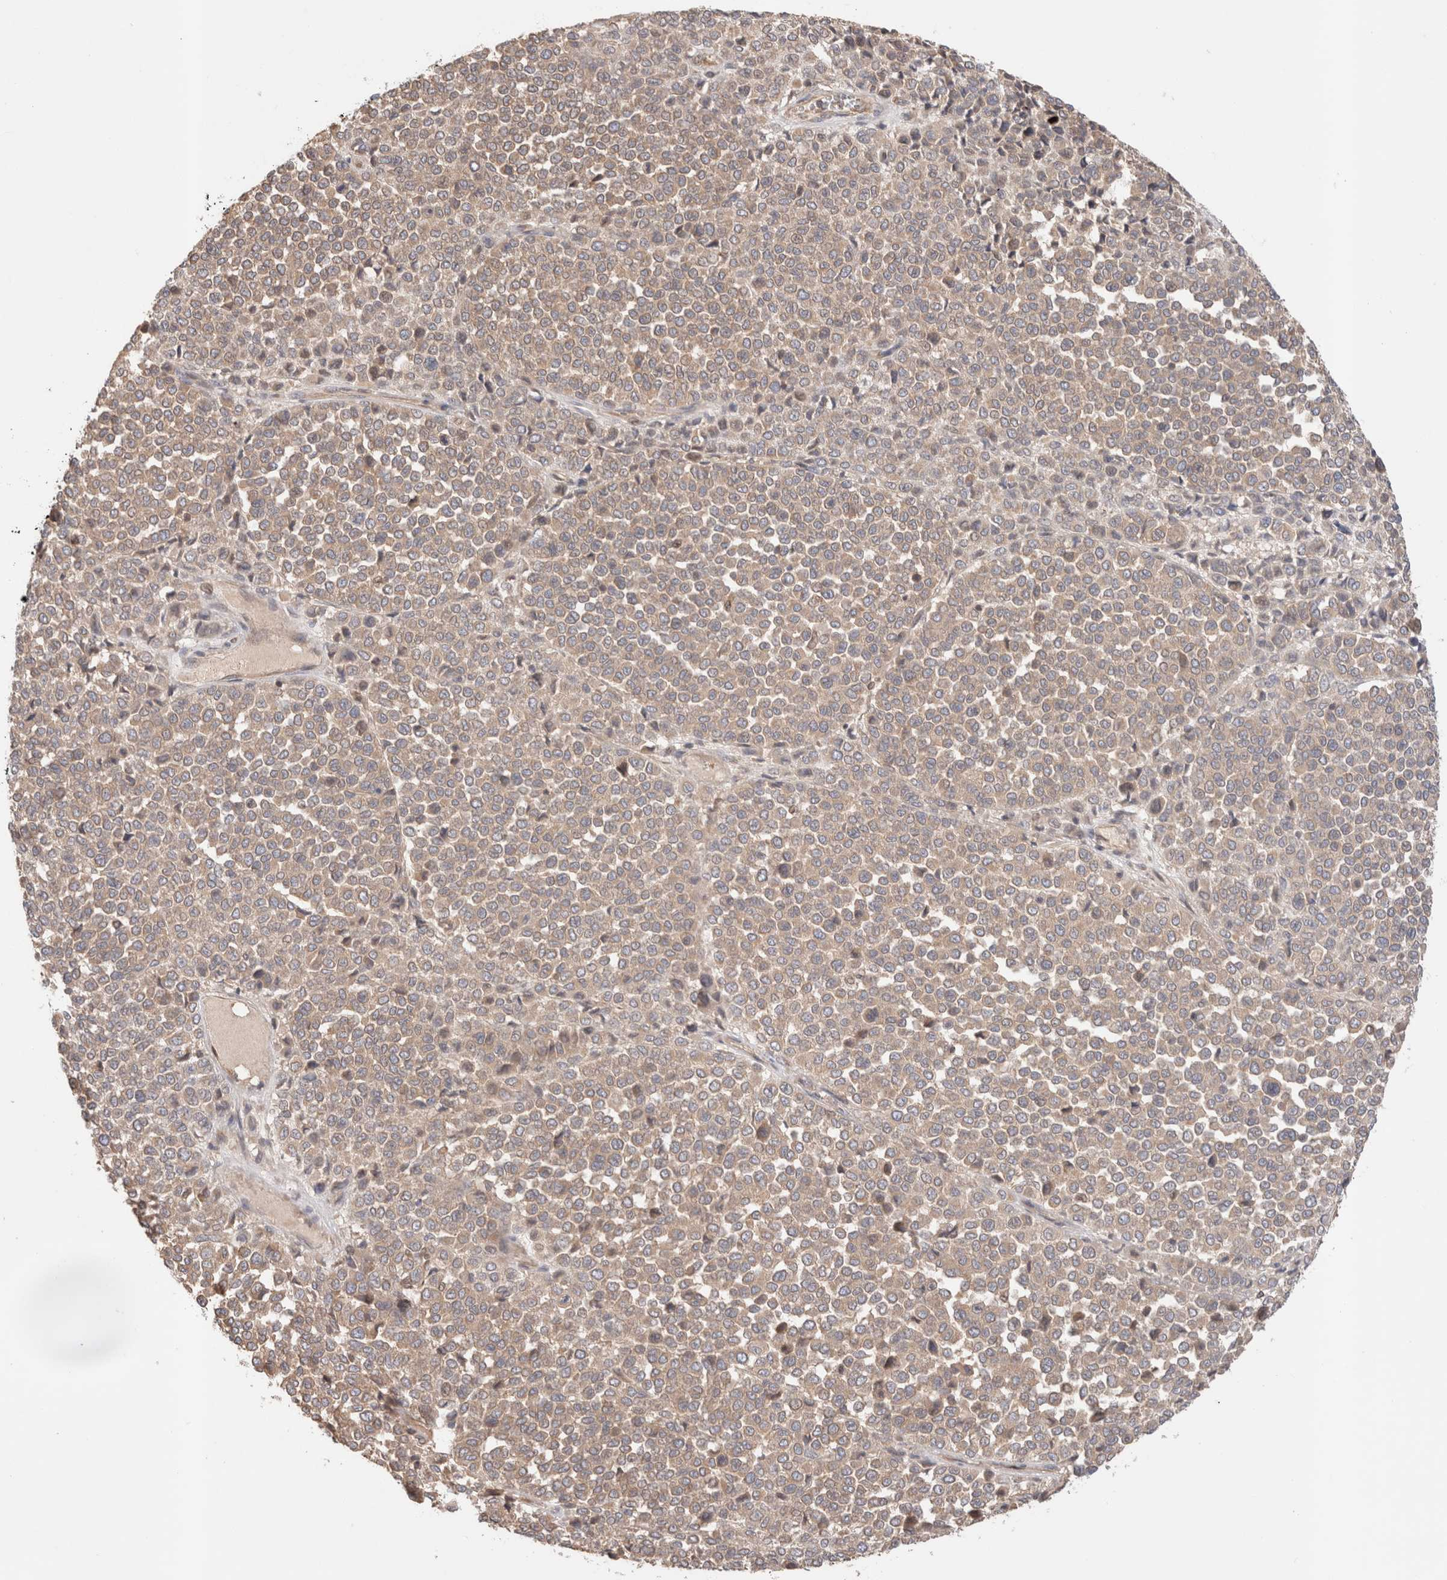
{"staining": {"intensity": "weak", "quantity": ">75%", "location": "cytoplasmic/membranous"}, "tissue": "melanoma", "cell_type": "Tumor cells", "image_type": "cancer", "snomed": [{"axis": "morphology", "description": "Malignant melanoma, Metastatic site"}, {"axis": "topography", "description": "Pancreas"}], "caption": "Immunohistochemistry (IHC) of human malignant melanoma (metastatic site) exhibits low levels of weak cytoplasmic/membranous positivity in about >75% of tumor cells.", "gene": "SIKE1", "patient": {"sex": "female", "age": 30}}